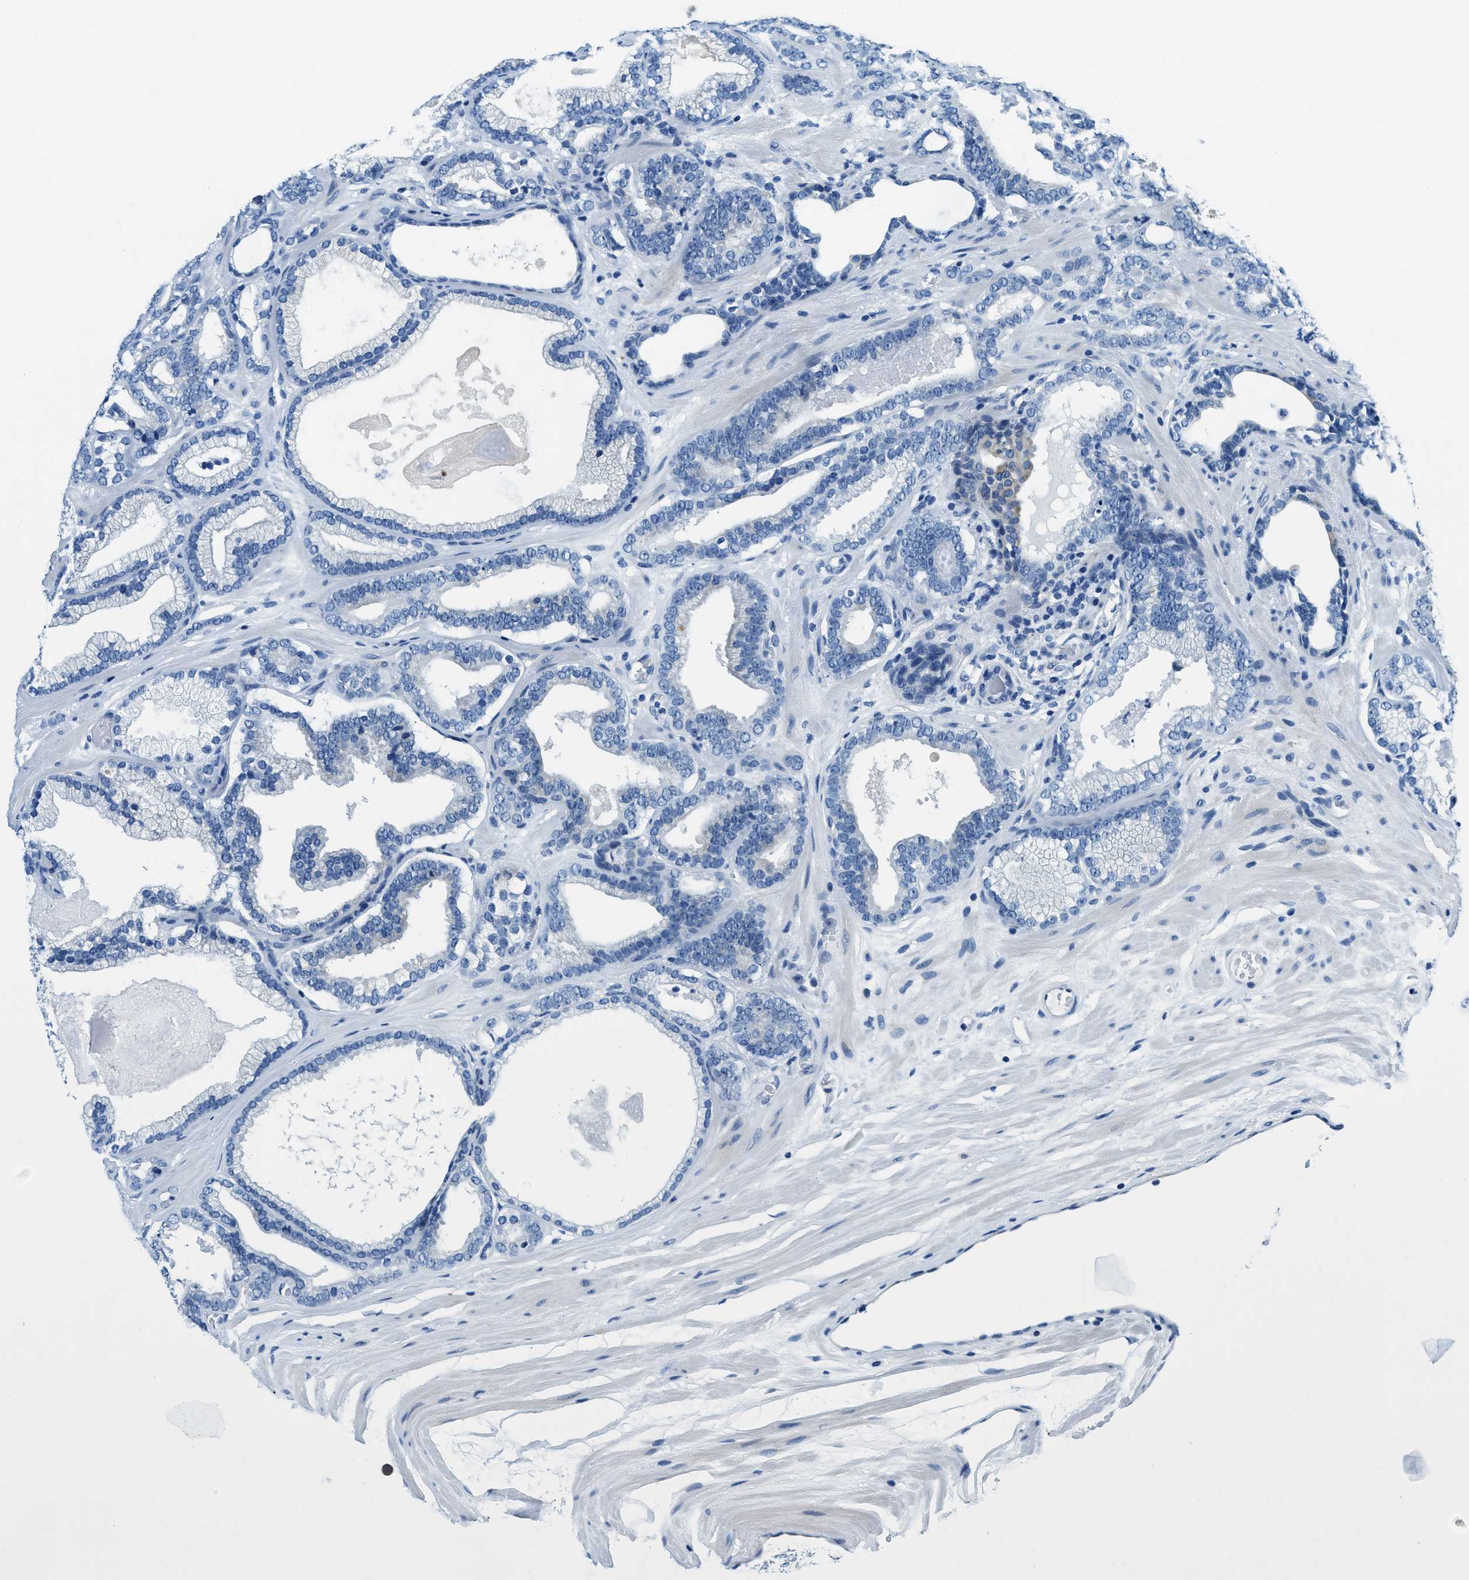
{"staining": {"intensity": "negative", "quantity": "none", "location": "none"}, "tissue": "prostate cancer", "cell_type": "Tumor cells", "image_type": "cancer", "snomed": [{"axis": "morphology", "description": "Adenocarcinoma, High grade"}, {"axis": "topography", "description": "Prostate"}], "caption": "Photomicrograph shows no protein positivity in tumor cells of prostate high-grade adenocarcinoma tissue.", "gene": "UBAC2", "patient": {"sex": "male", "age": 60}}